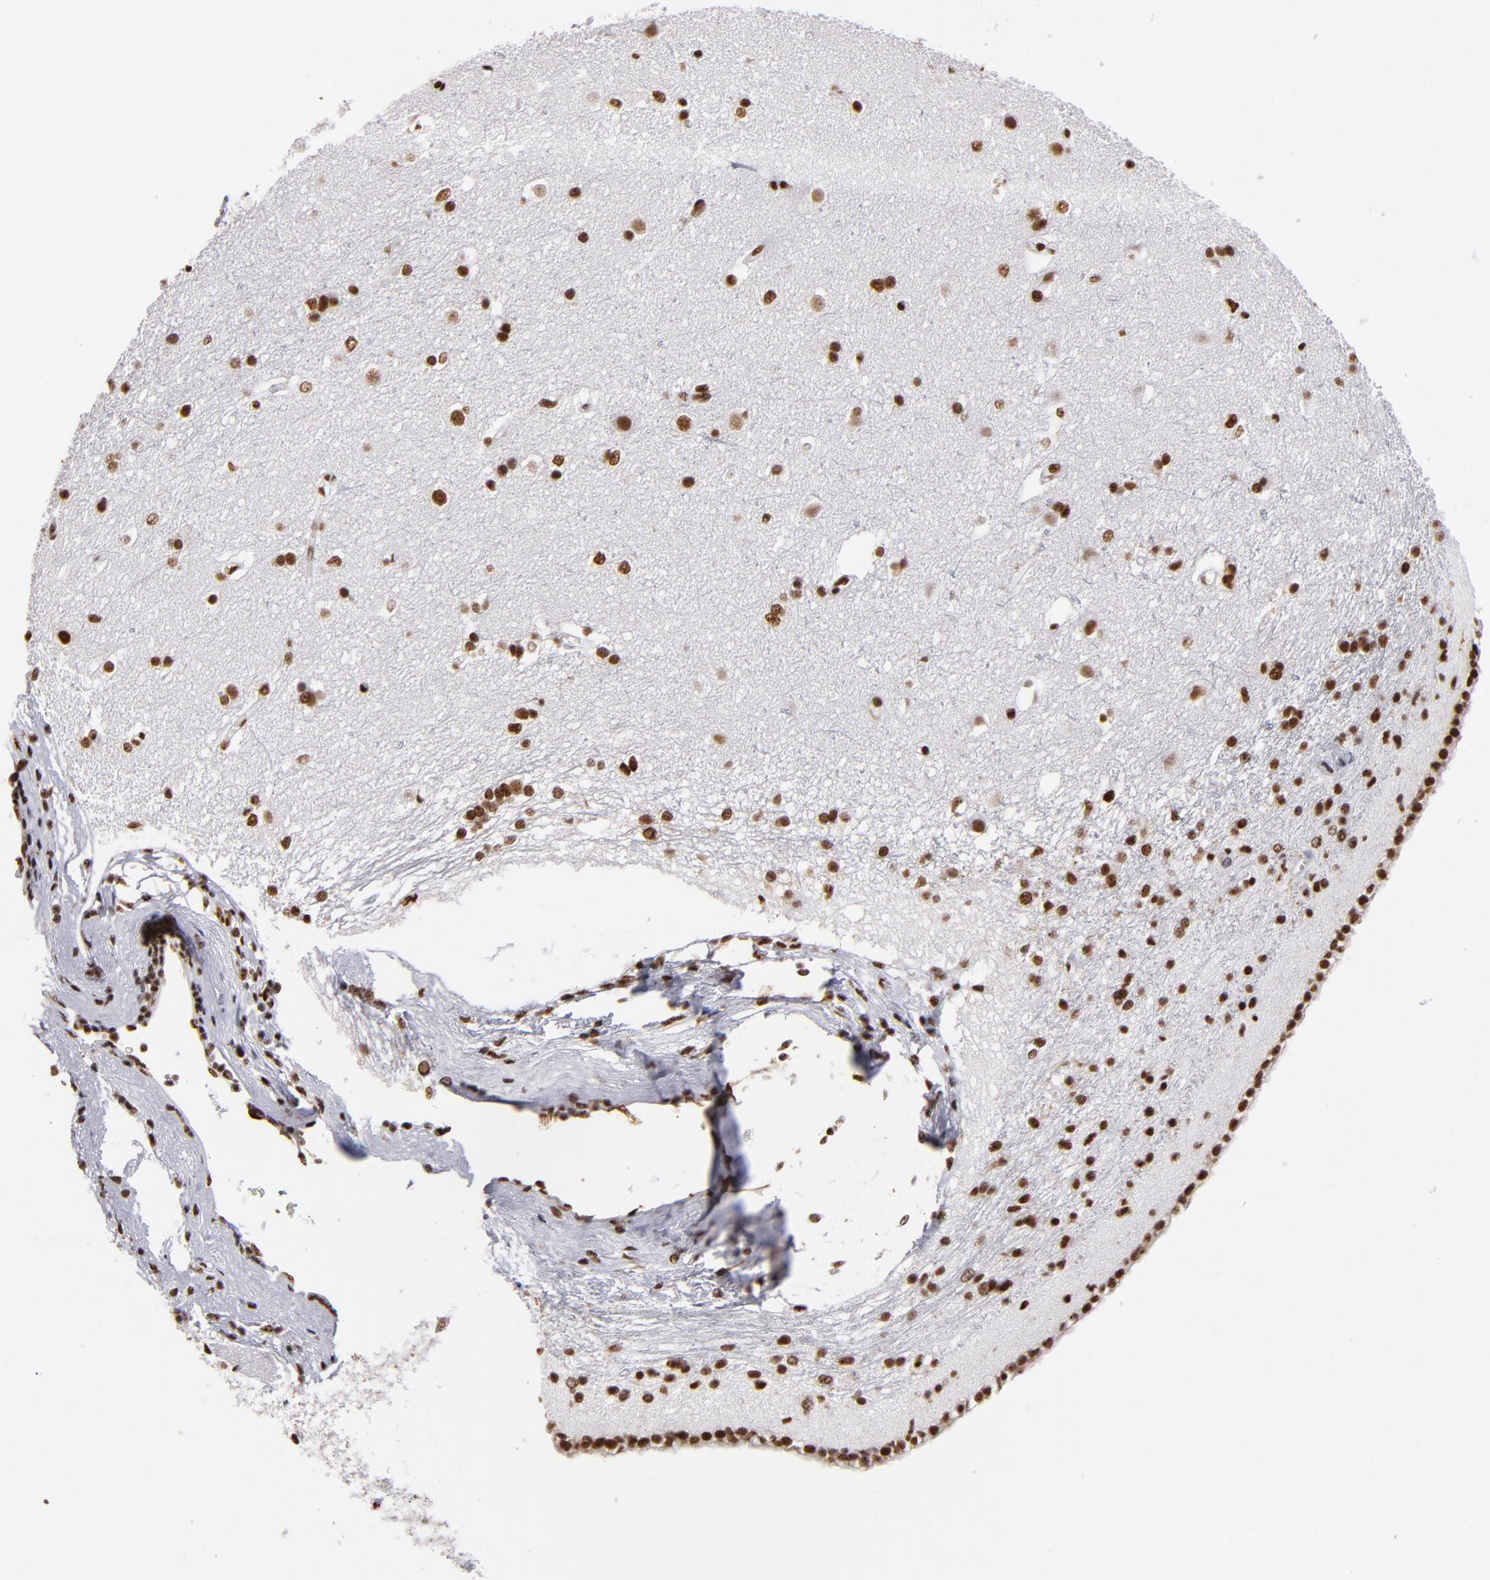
{"staining": {"intensity": "strong", "quantity": ">75%", "location": "nuclear"}, "tissue": "caudate", "cell_type": "Glial cells", "image_type": "normal", "snomed": [{"axis": "morphology", "description": "Normal tissue, NOS"}, {"axis": "topography", "description": "Lateral ventricle wall"}], "caption": "IHC micrograph of unremarkable caudate stained for a protein (brown), which demonstrates high levels of strong nuclear positivity in about >75% of glial cells.", "gene": "MRE11", "patient": {"sex": "female", "age": 19}}